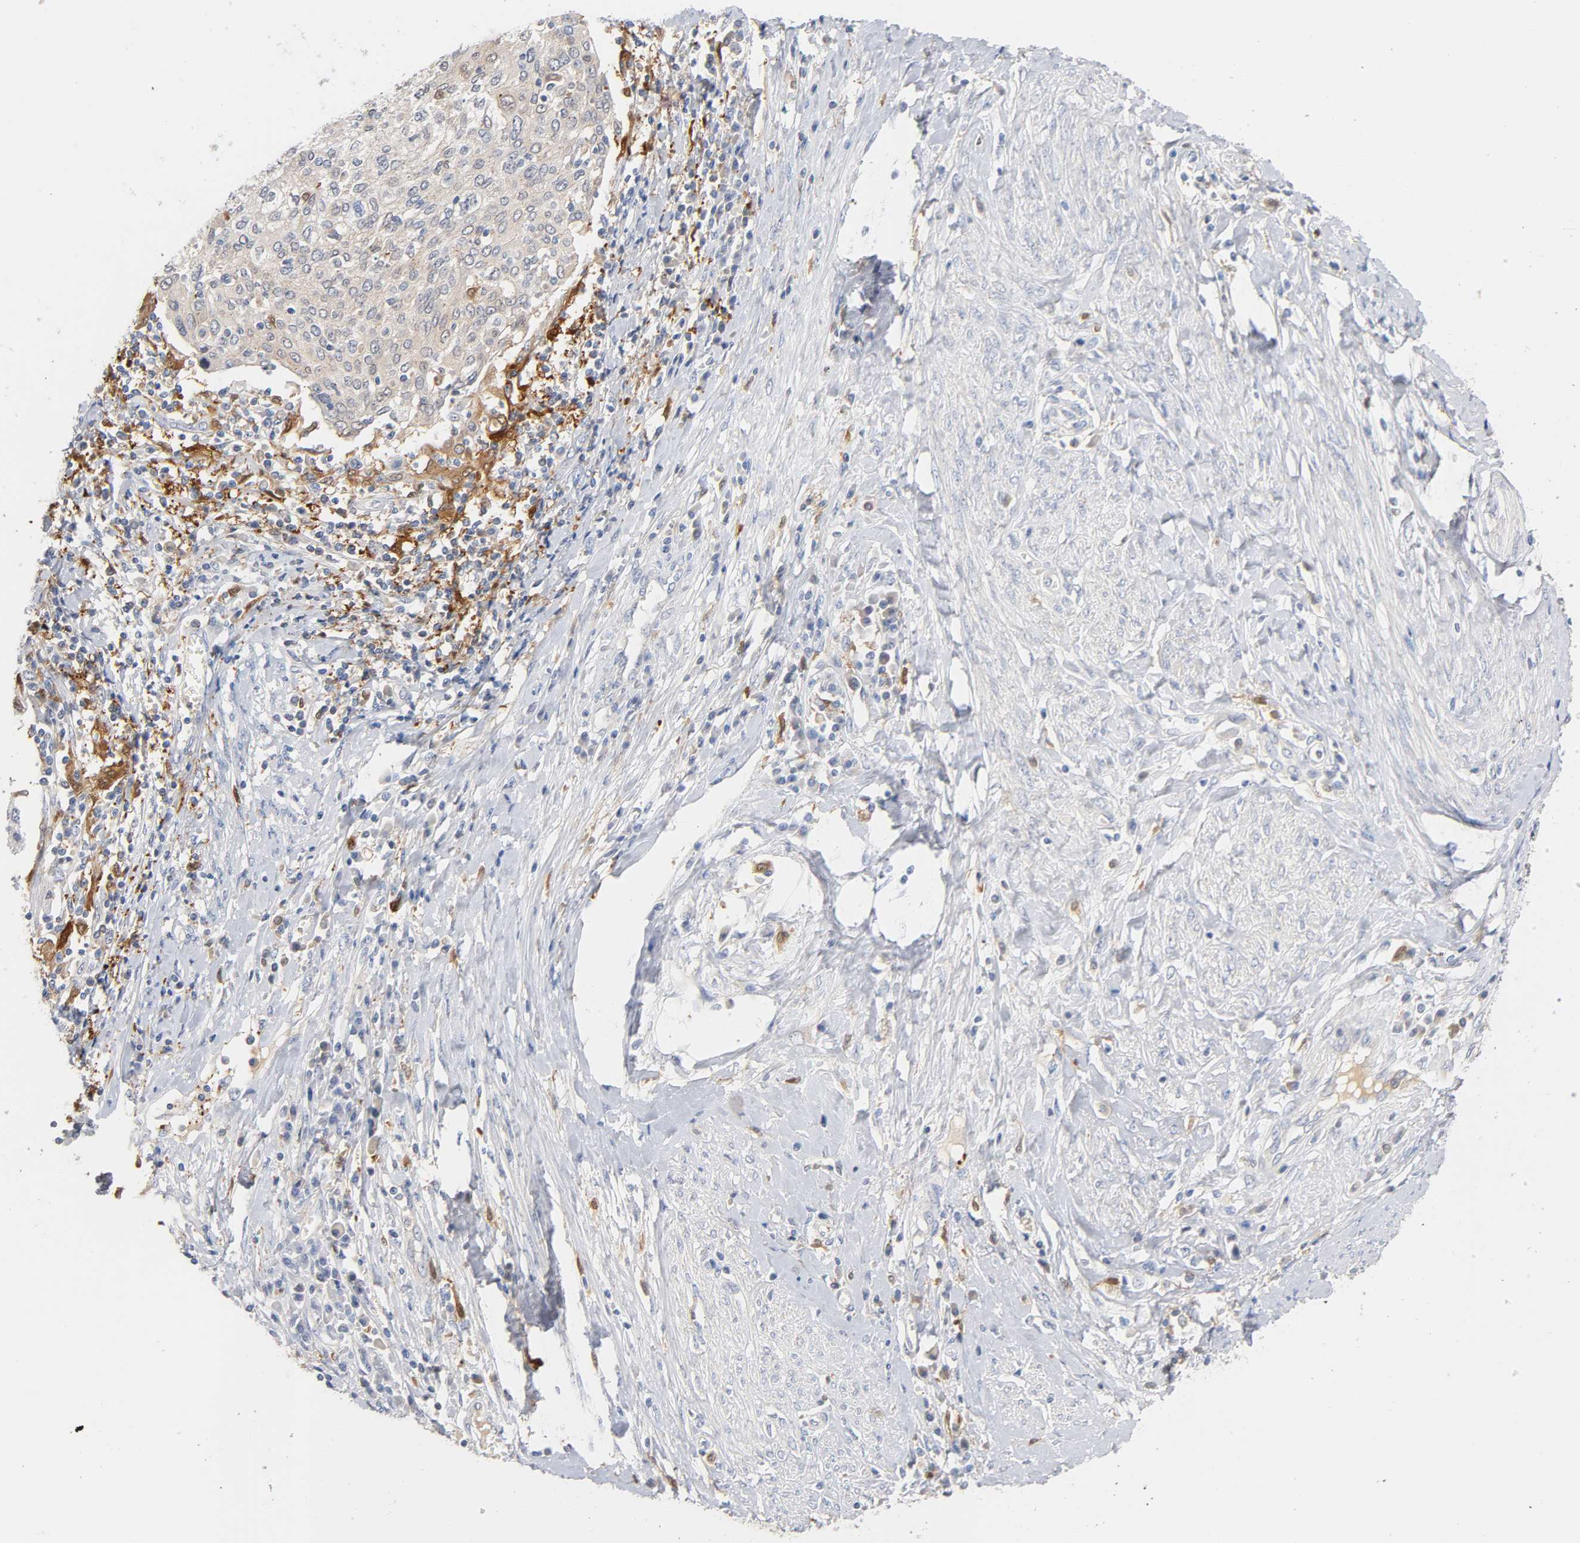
{"staining": {"intensity": "weak", "quantity": "25%-75%", "location": "cytoplasmic/membranous"}, "tissue": "cervical cancer", "cell_type": "Tumor cells", "image_type": "cancer", "snomed": [{"axis": "morphology", "description": "Squamous cell carcinoma, NOS"}, {"axis": "topography", "description": "Cervix"}], "caption": "Cervical cancer (squamous cell carcinoma) stained with a brown dye exhibits weak cytoplasmic/membranous positive expression in approximately 25%-75% of tumor cells.", "gene": "IL18", "patient": {"sex": "female", "age": 40}}